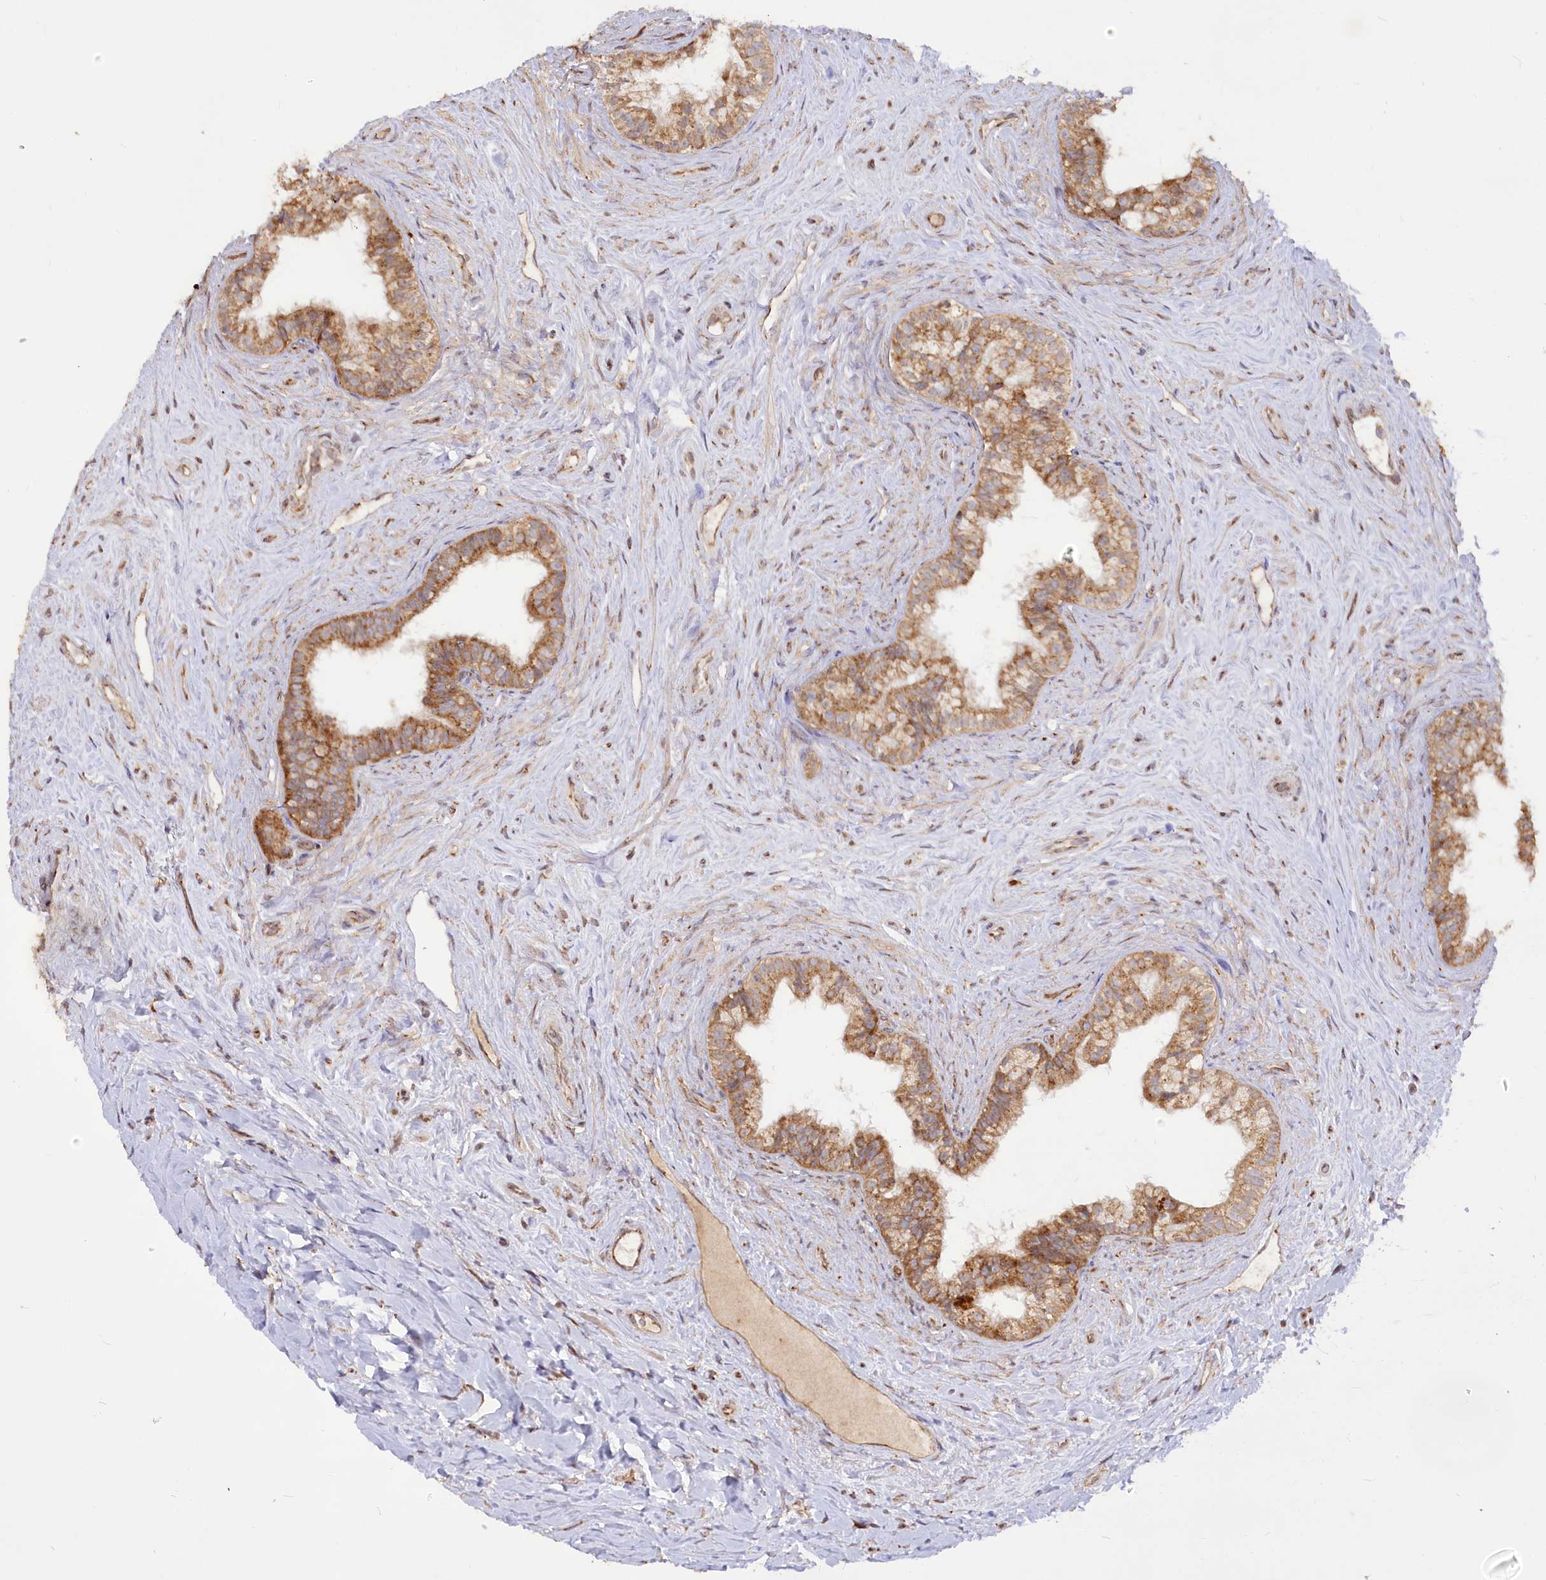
{"staining": {"intensity": "strong", "quantity": ">75%", "location": "cytoplasmic/membranous"}, "tissue": "epididymis", "cell_type": "Glandular cells", "image_type": "normal", "snomed": [{"axis": "morphology", "description": "Normal tissue, NOS"}, {"axis": "topography", "description": "Epididymis"}], "caption": "Glandular cells display strong cytoplasmic/membranous positivity in approximately >75% of cells in benign epididymis.", "gene": "STT3B", "patient": {"sex": "male", "age": 84}}